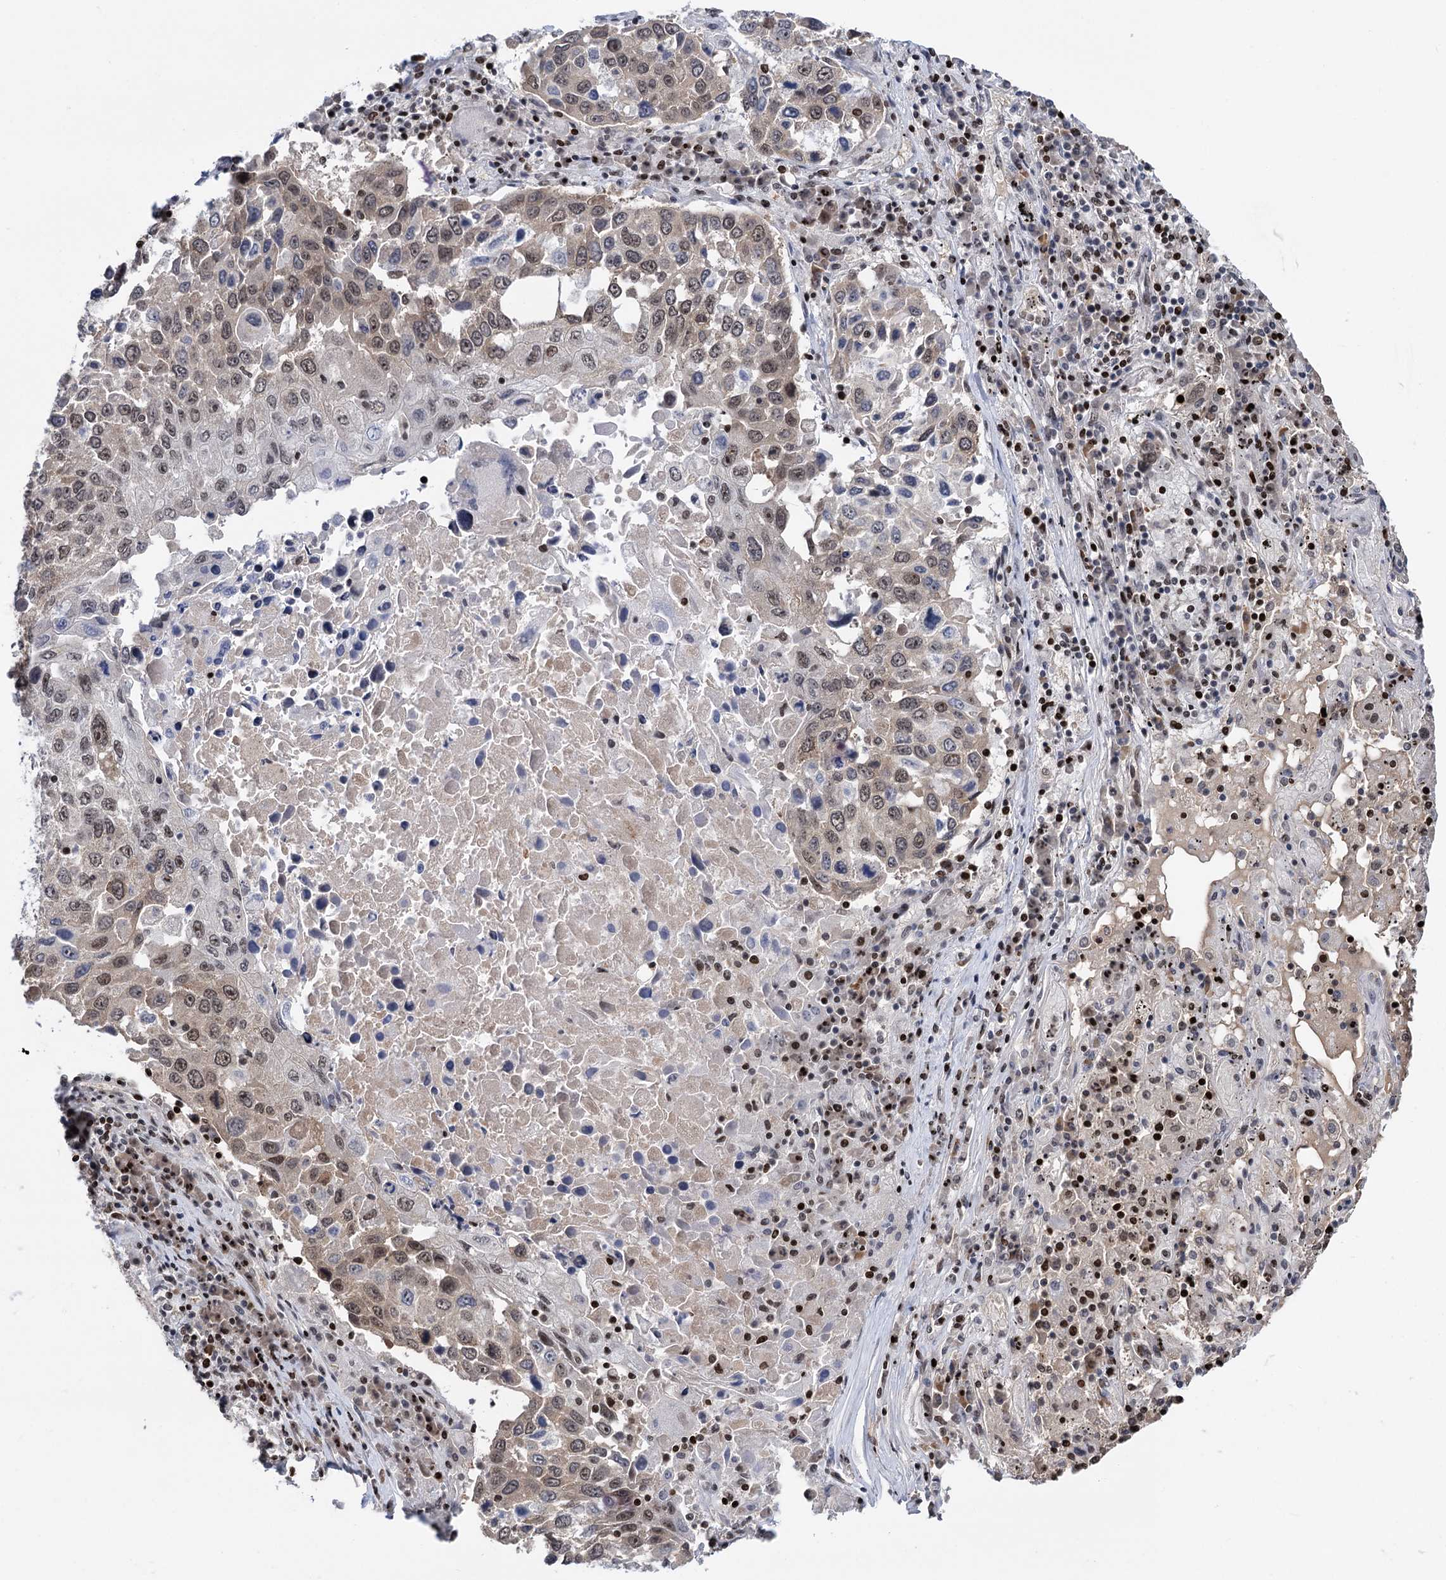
{"staining": {"intensity": "moderate", "quantity": "25%-75%", "location": "cytoplasmic/membranous,nuclear"}, "tissue": "lung cancer", "cell_type": "Tumor cells", "image_type": "cancer", "snomed": [{"axis": "morphology", "description": "Squamous cell carcinoma, NOS"}, {"axis": "topography", "description": "Lung"}], "caption": "Brown immunohistochemical staining in lung cancer (squamous cell carcinoma) shows moderate cytoplasmic/membranous and nuclear expression in approximately 25%-75% of tumor cells.", "gene": "ZCCHC10", "patient": {"sex": "male", "age": 65}}